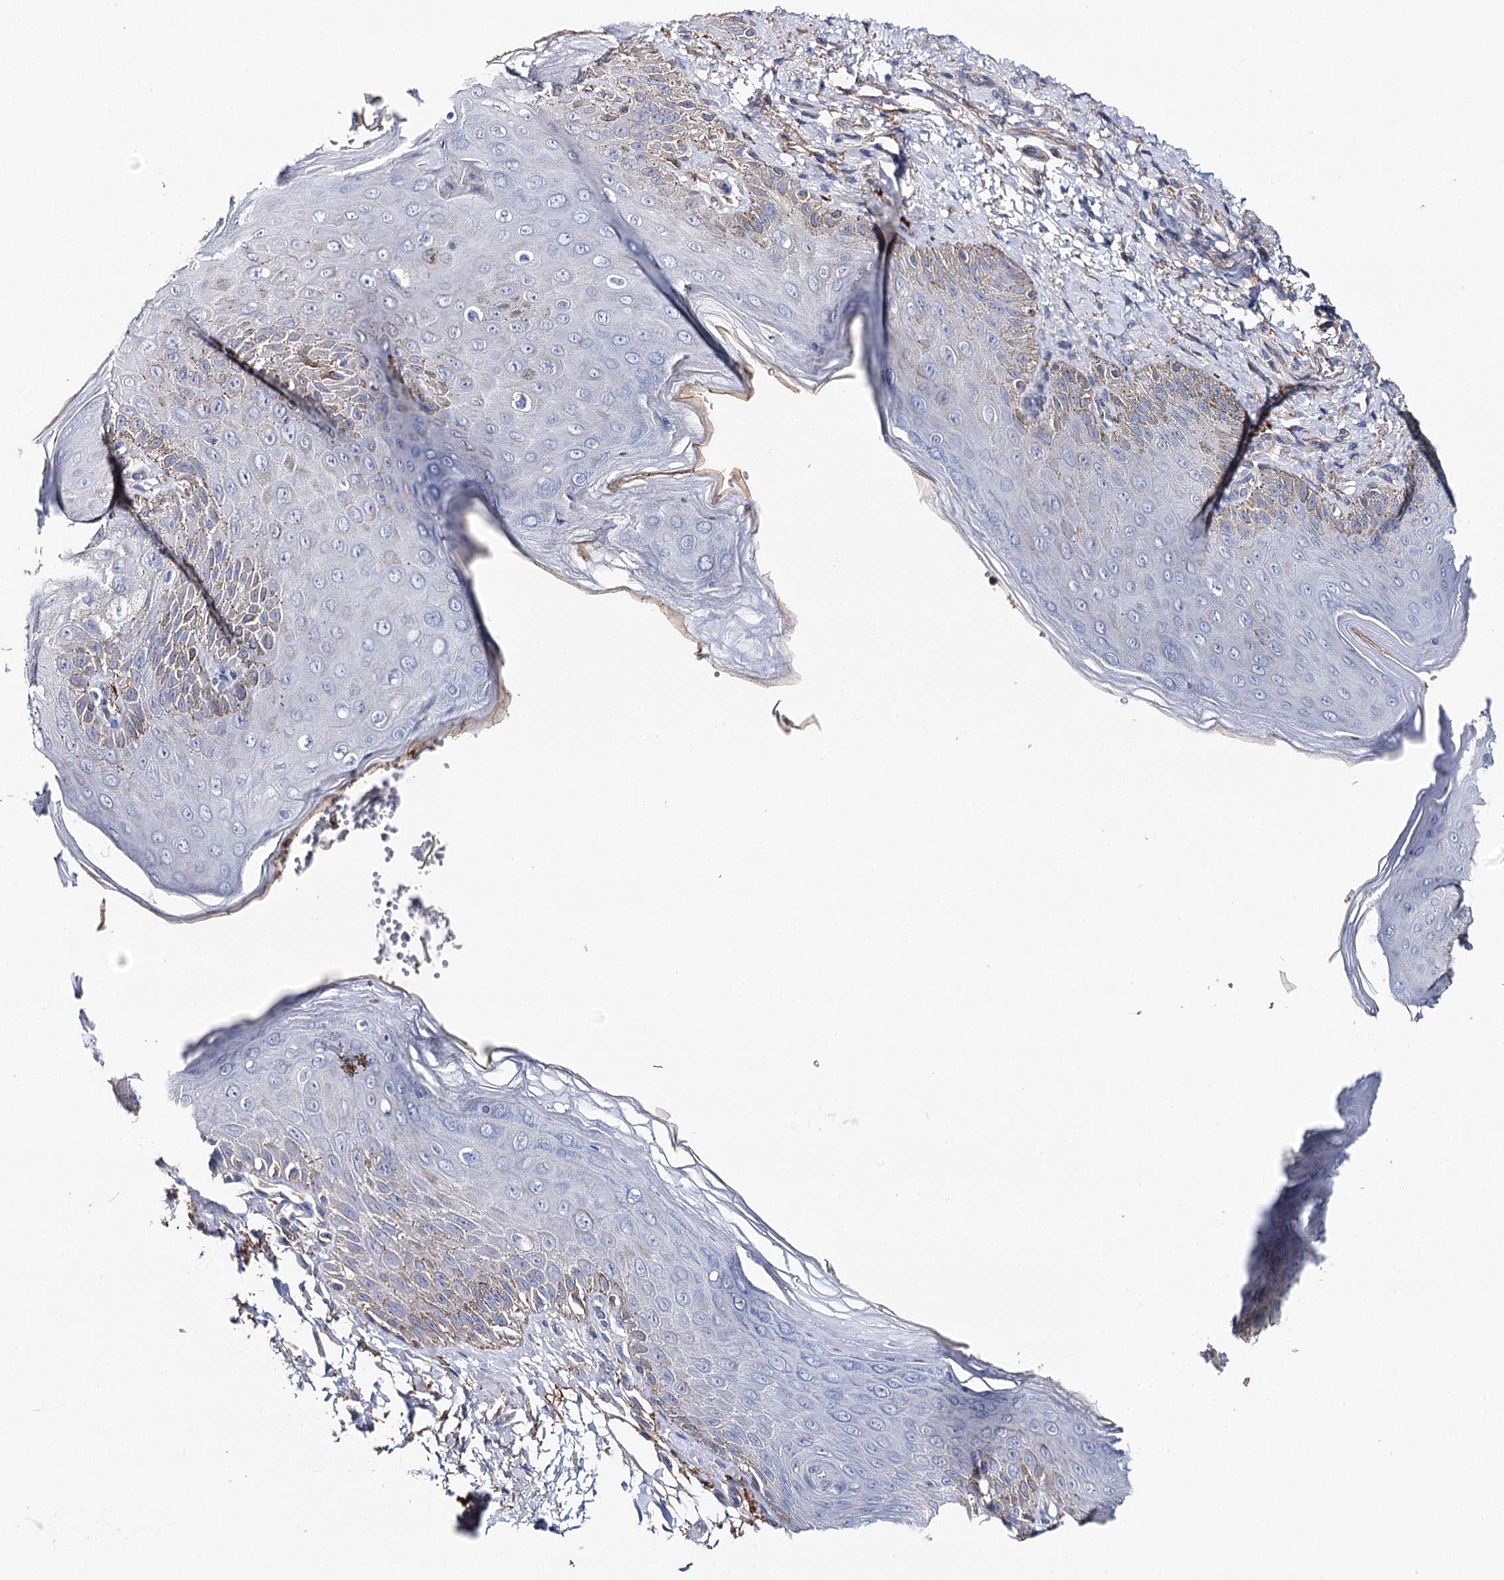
{"staining": {"intensity": "negative", "quantity": "none", "location": "none"}, "tissue": "skin", "cell_type": "Epidermal cells", "image_type": "normal", "snomed": [{"axis": "morphology", "description": "Normal tissue, NOS"}, {"axis": "topography", "description": "Anal"}], "caption": "High power microscopy photomicrograph of an immunohistochemistry (IHC) micrograph of benign skin, revealing no significant staining in epidermal cells. (Brightfield microscopy of DAB immunohistochemistry (IHC) at high magnification).", "gene": "EPYC", "patient": {"sex": "male", "age": 44}}